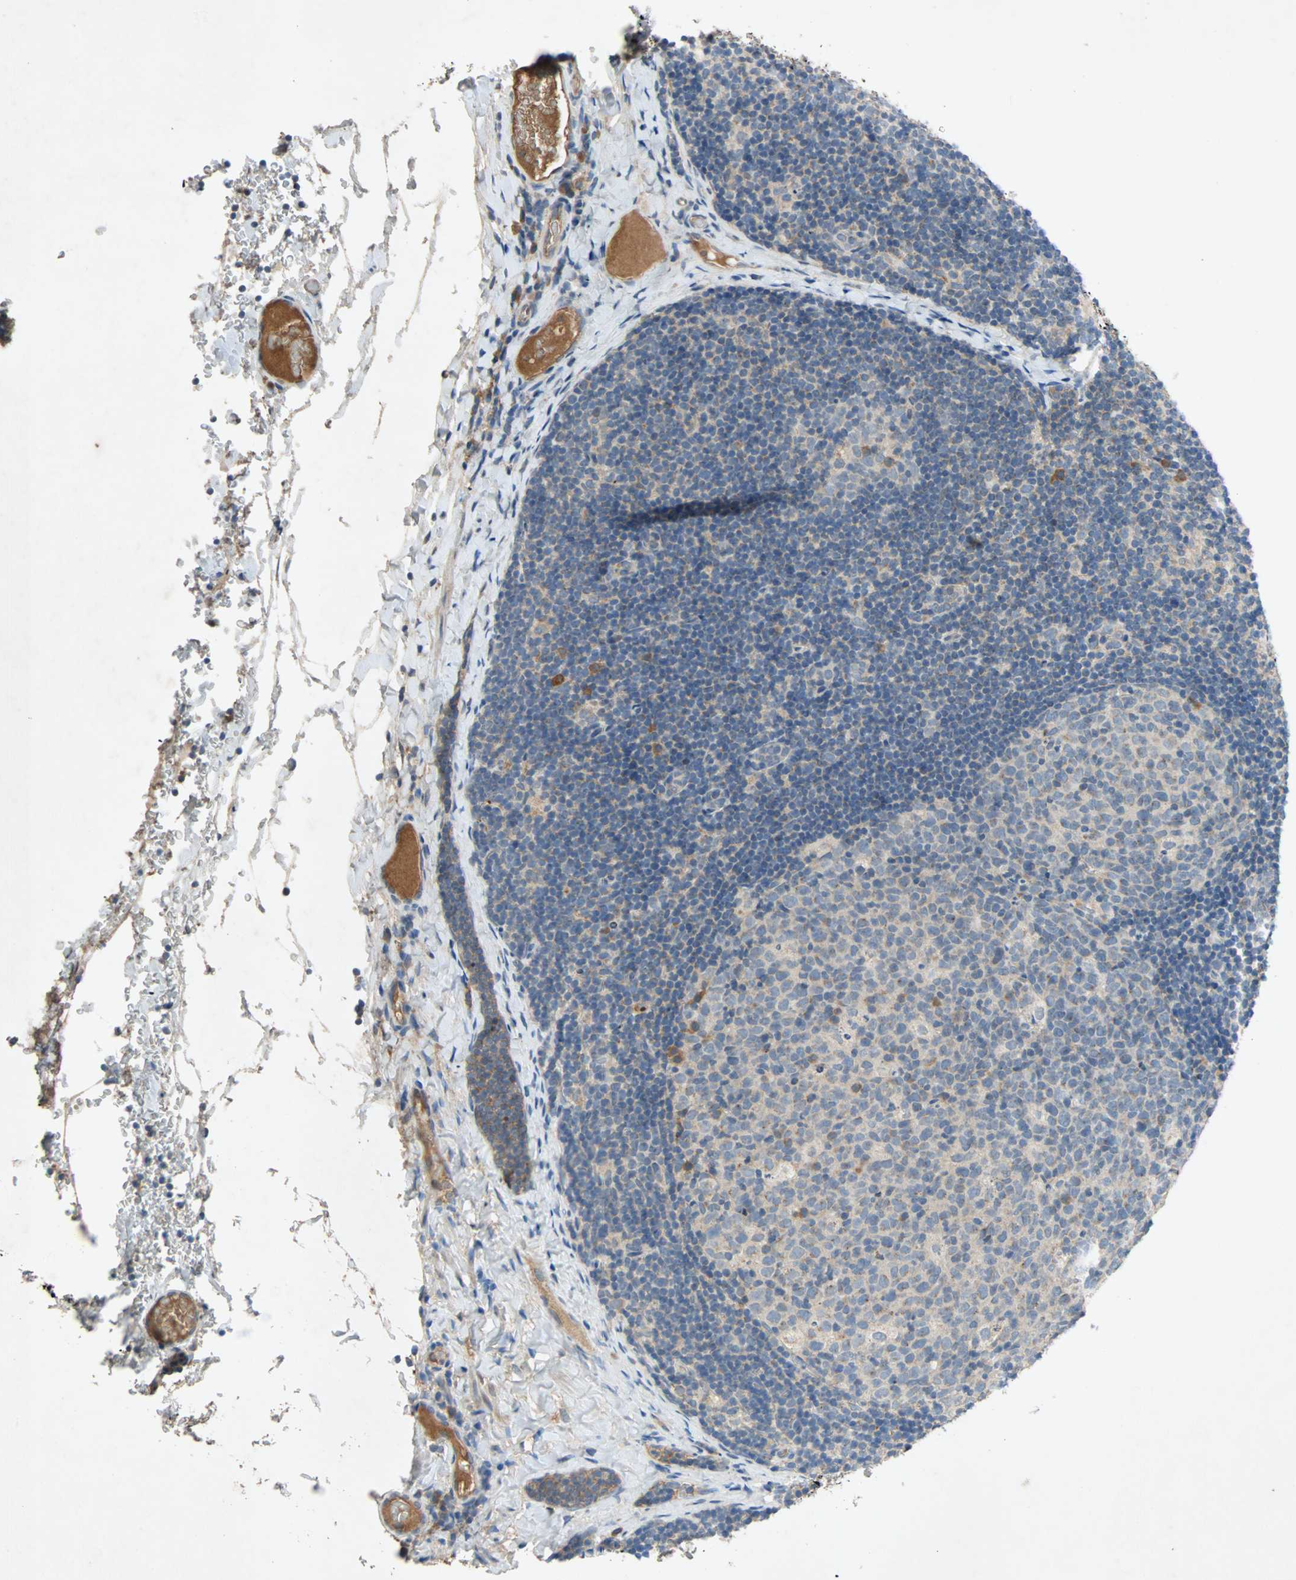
{"staining": {"intensity": "weak", "quantity": ">75%", "location": "cytoplasmic/membranous"}, "tissue": "lymph node", "cell_type": "Germinal center cells", "image_type": "normal", "snomed": [{"axis": "morphology", "description": "Normal tissue, NOS"}, {"axis": "topography", "description": "Lymph node"}], "caption": "Protein staining by immunohistochemistry (IHC) reveals weak cytoplasmic/membranous expression in approximately >75% of germinal center cells in unremarkable lymph node.", "gene": "XYLT1", "patient": {"sex": "female", "age": 14}}